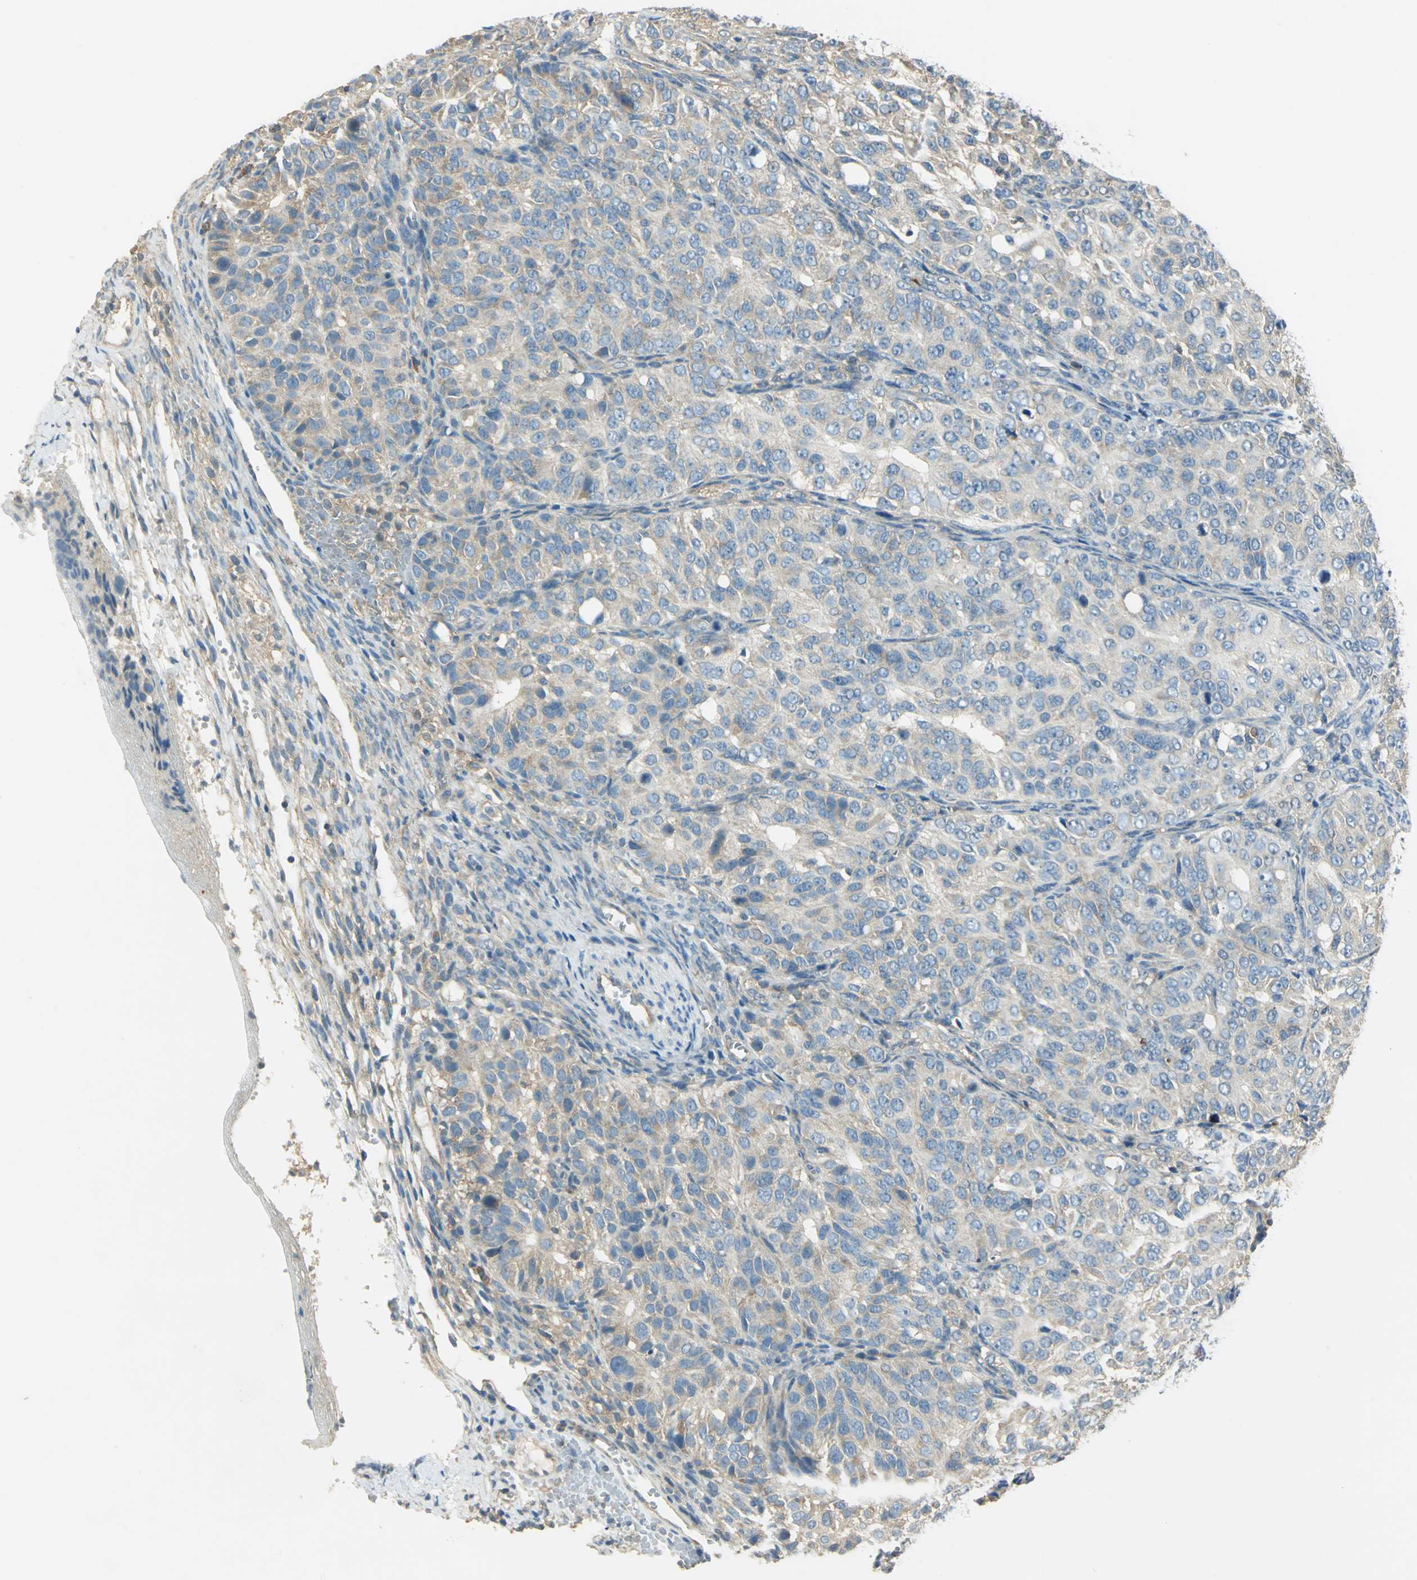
{"staining": {"intensity": "weak", "quantity": "25%-75%", "location": "cytoplasmic/membranous"}, "tissue": "ovarian cancer", "cell_type": "Tumor cells", "image_type": "cancer", "snomed": [{"axis": "morphology", "description": "Carcinoma, endometroid"}, {"axis": "topography", "description": "Ovary"}], "caption": "An image showing weak cytoplasmic/membranous staining in approximately 25%-75% of tumor cells in endometroid carcinoma (ovarian), as visualized by brown immunohistochemical staining.", "gene": "SHC2", "patient": {"sex": "female", "age": 51}}